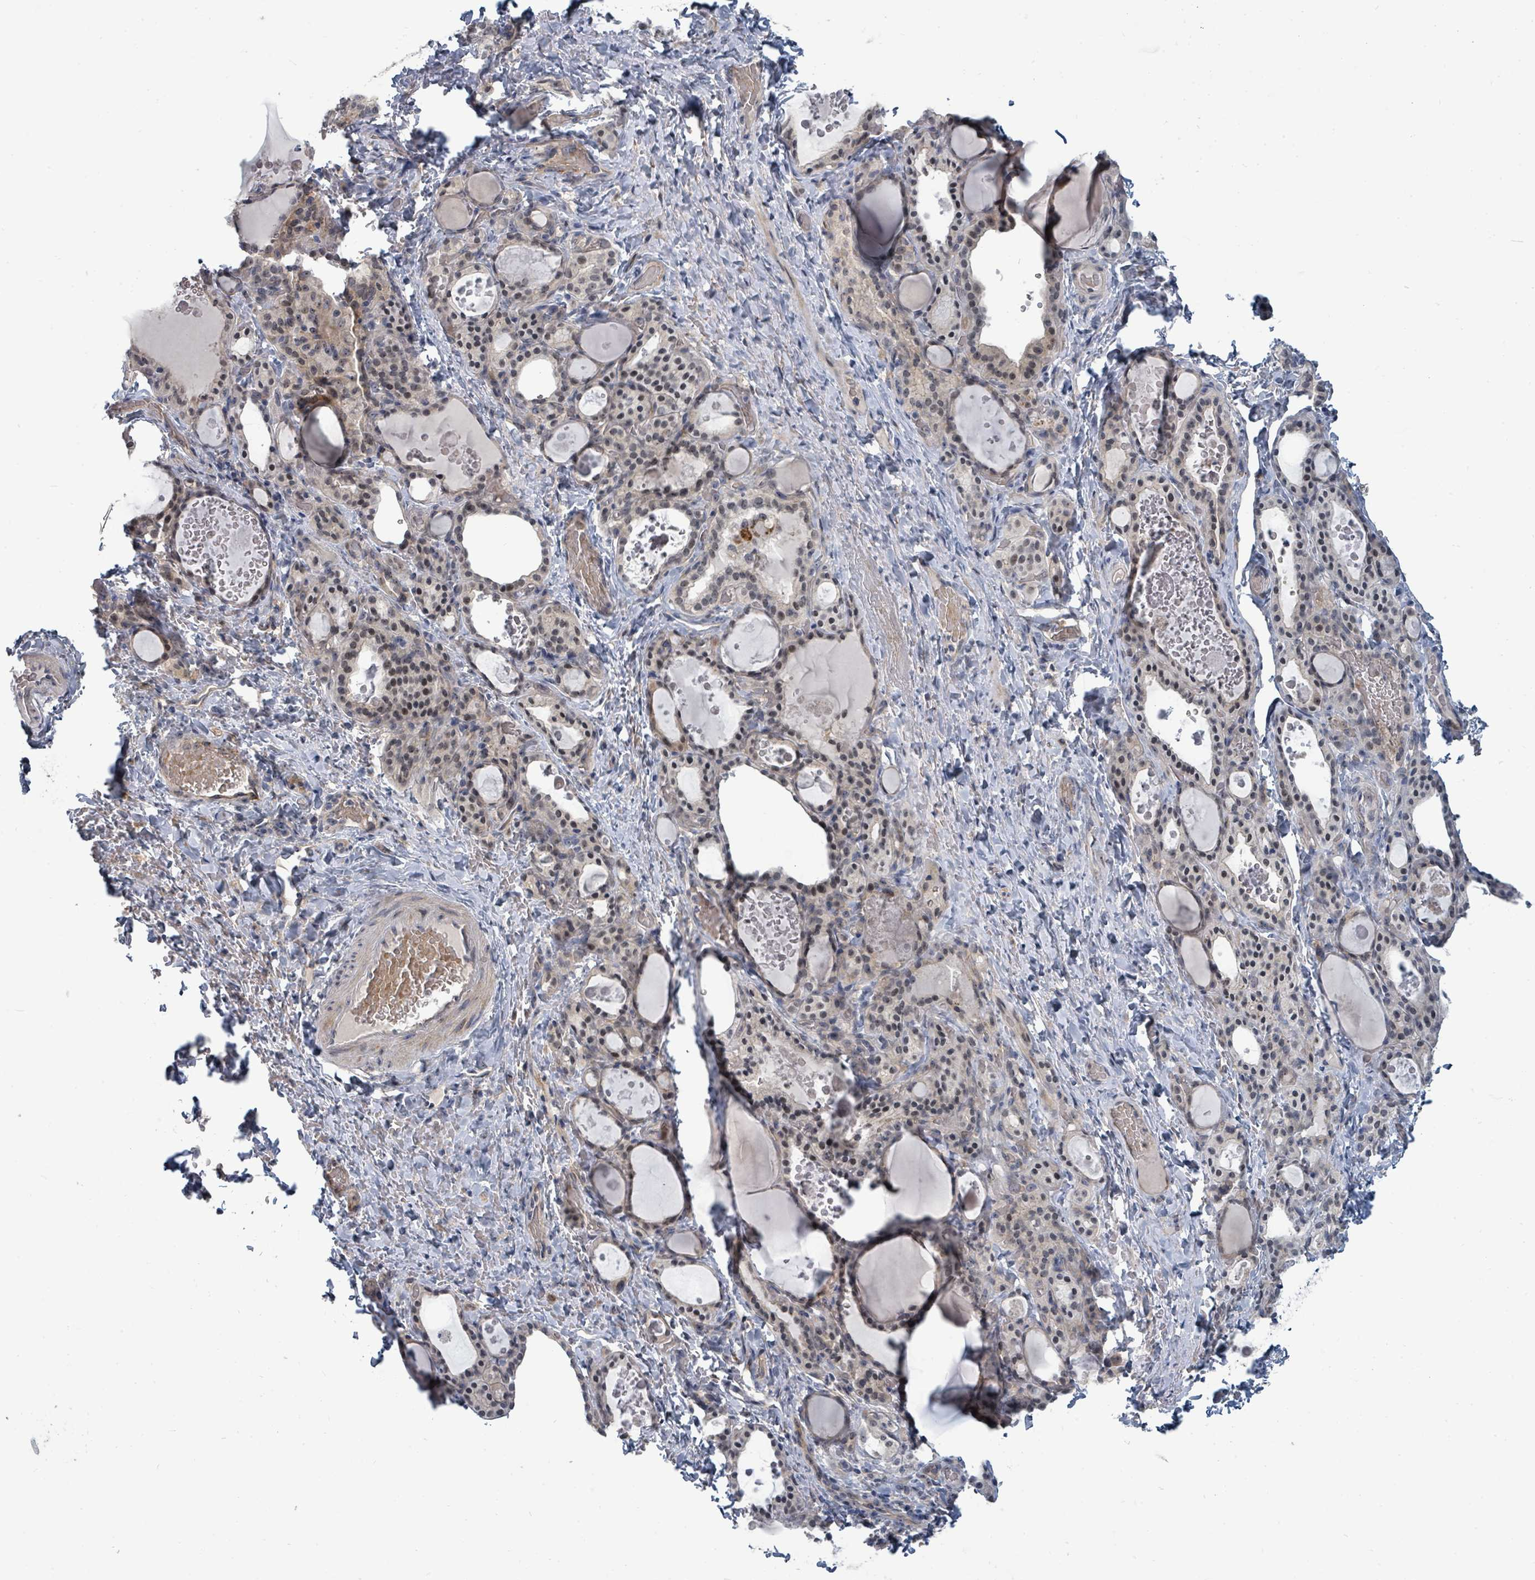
{"staining": {"intensity": "moderate", "quantity": "25%-75%", "location": "nuclear"}, "tissue": "thyroid gland", "cell_type": "Glandular cells", "image_type": "normal", "snomed": [{"axis": "morphology", "description": "Normal tissue, NOS"}, {"axis": "topography", "description": "Thyroid gland"}], "caption": "The histopathology image reveals a brown stain indicating the presence of a protein in the nuclear of glandular cells in thyroid gland. Ihc stains the protein in brown and the nuclei are stained blue.", "gene": "TRDMT1", "patient": {"sex": "female", "age": 46}}